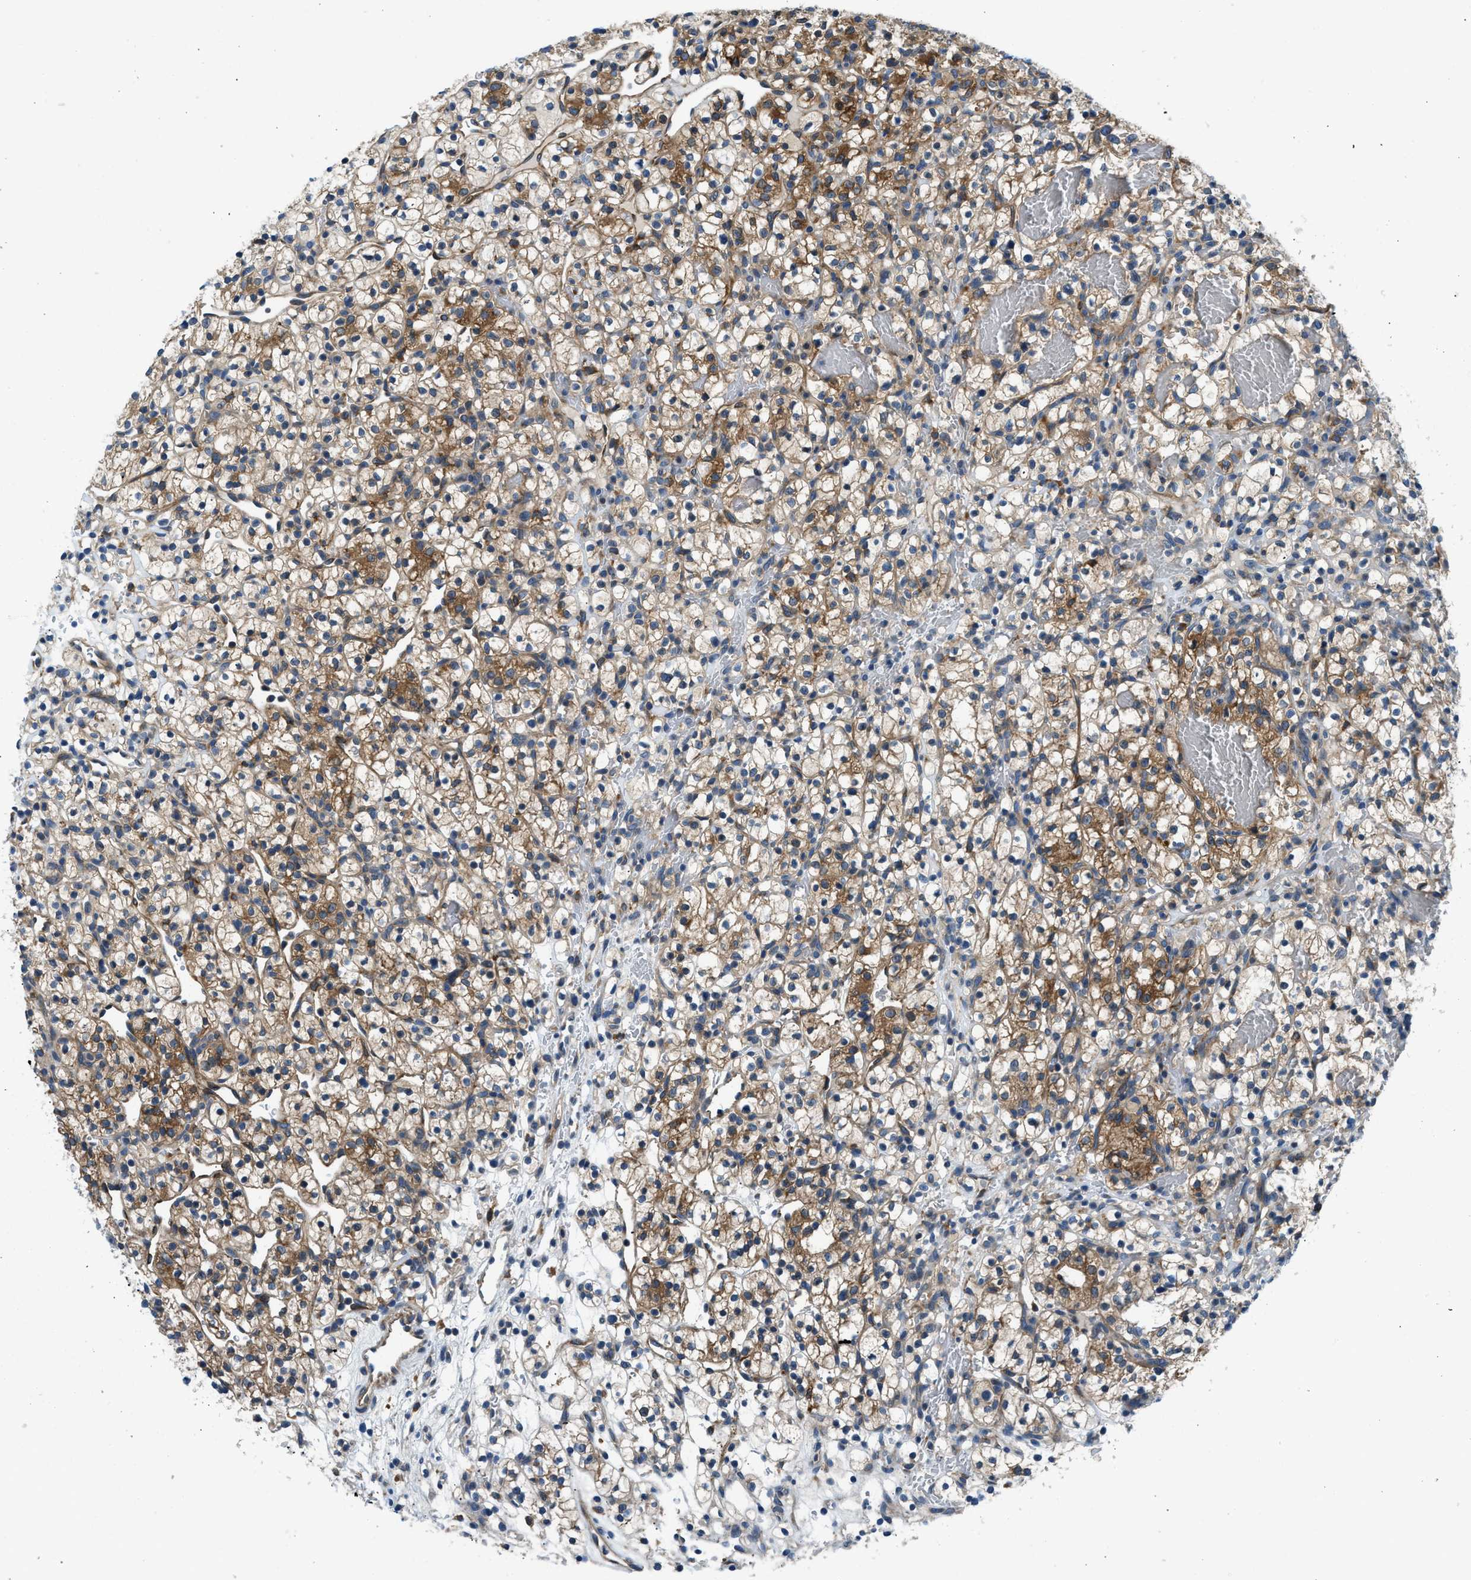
{"staining": {"intensity": "moderate", "quantity": ">75%", "location": "cytoplasmic/membranous"}, "tissue": "renal cancer", "cell_type": "Tumor cells", "image_type": "cancer", "snomed": [{"axis": "morphology", "description": "Adenocarcinoma, NOS"}, {"axis": "topography", "description": "Kidney"}], "caption": "The micrograph displays immunohistochemical staining of renal cancer (adenocarcinoma). There is moderate cytoplasmic/membranous staining is present in approximately >75% of tumor cells.", "gene": "LPIN2", "patient": {"sex": "female", "age": 57}}